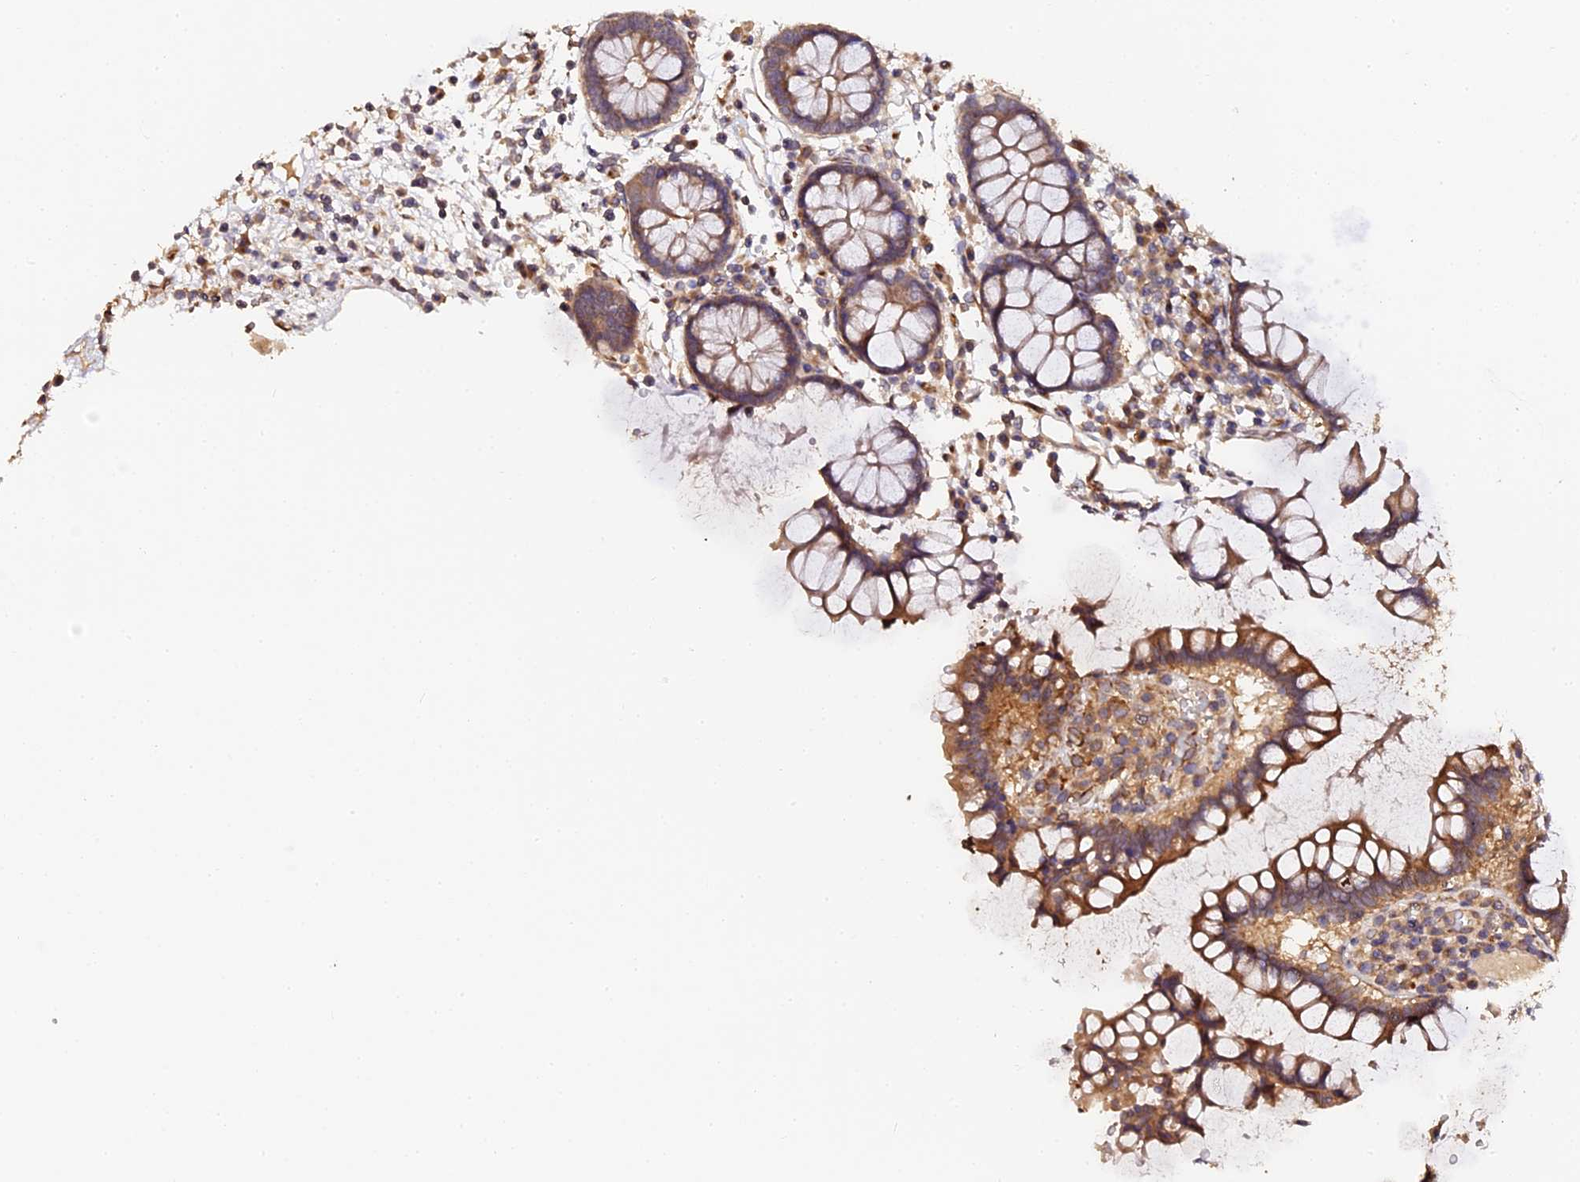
{"staining": {"intensity": "strong", "quantity": ">75%", "location": "cytoplasmic/membranous"}, "tissue": "colon", "cell_type": "Endothelial cells", "image_type": "normal", "snomed": [{"axis": "morphology", "description": "Normal tissue, NOS"}, {"axis": "topography", "description": "Colon"}], "caption": "A high amount of strong cytoplasmic/membranous positivity is appreciated in approximately >75% of endothelial cells in normal colon. (Brightfield microscopy of DAB IHC at high magnification).", "gene": "TDO2", "patient": {"sex": "female", "age": 79}}